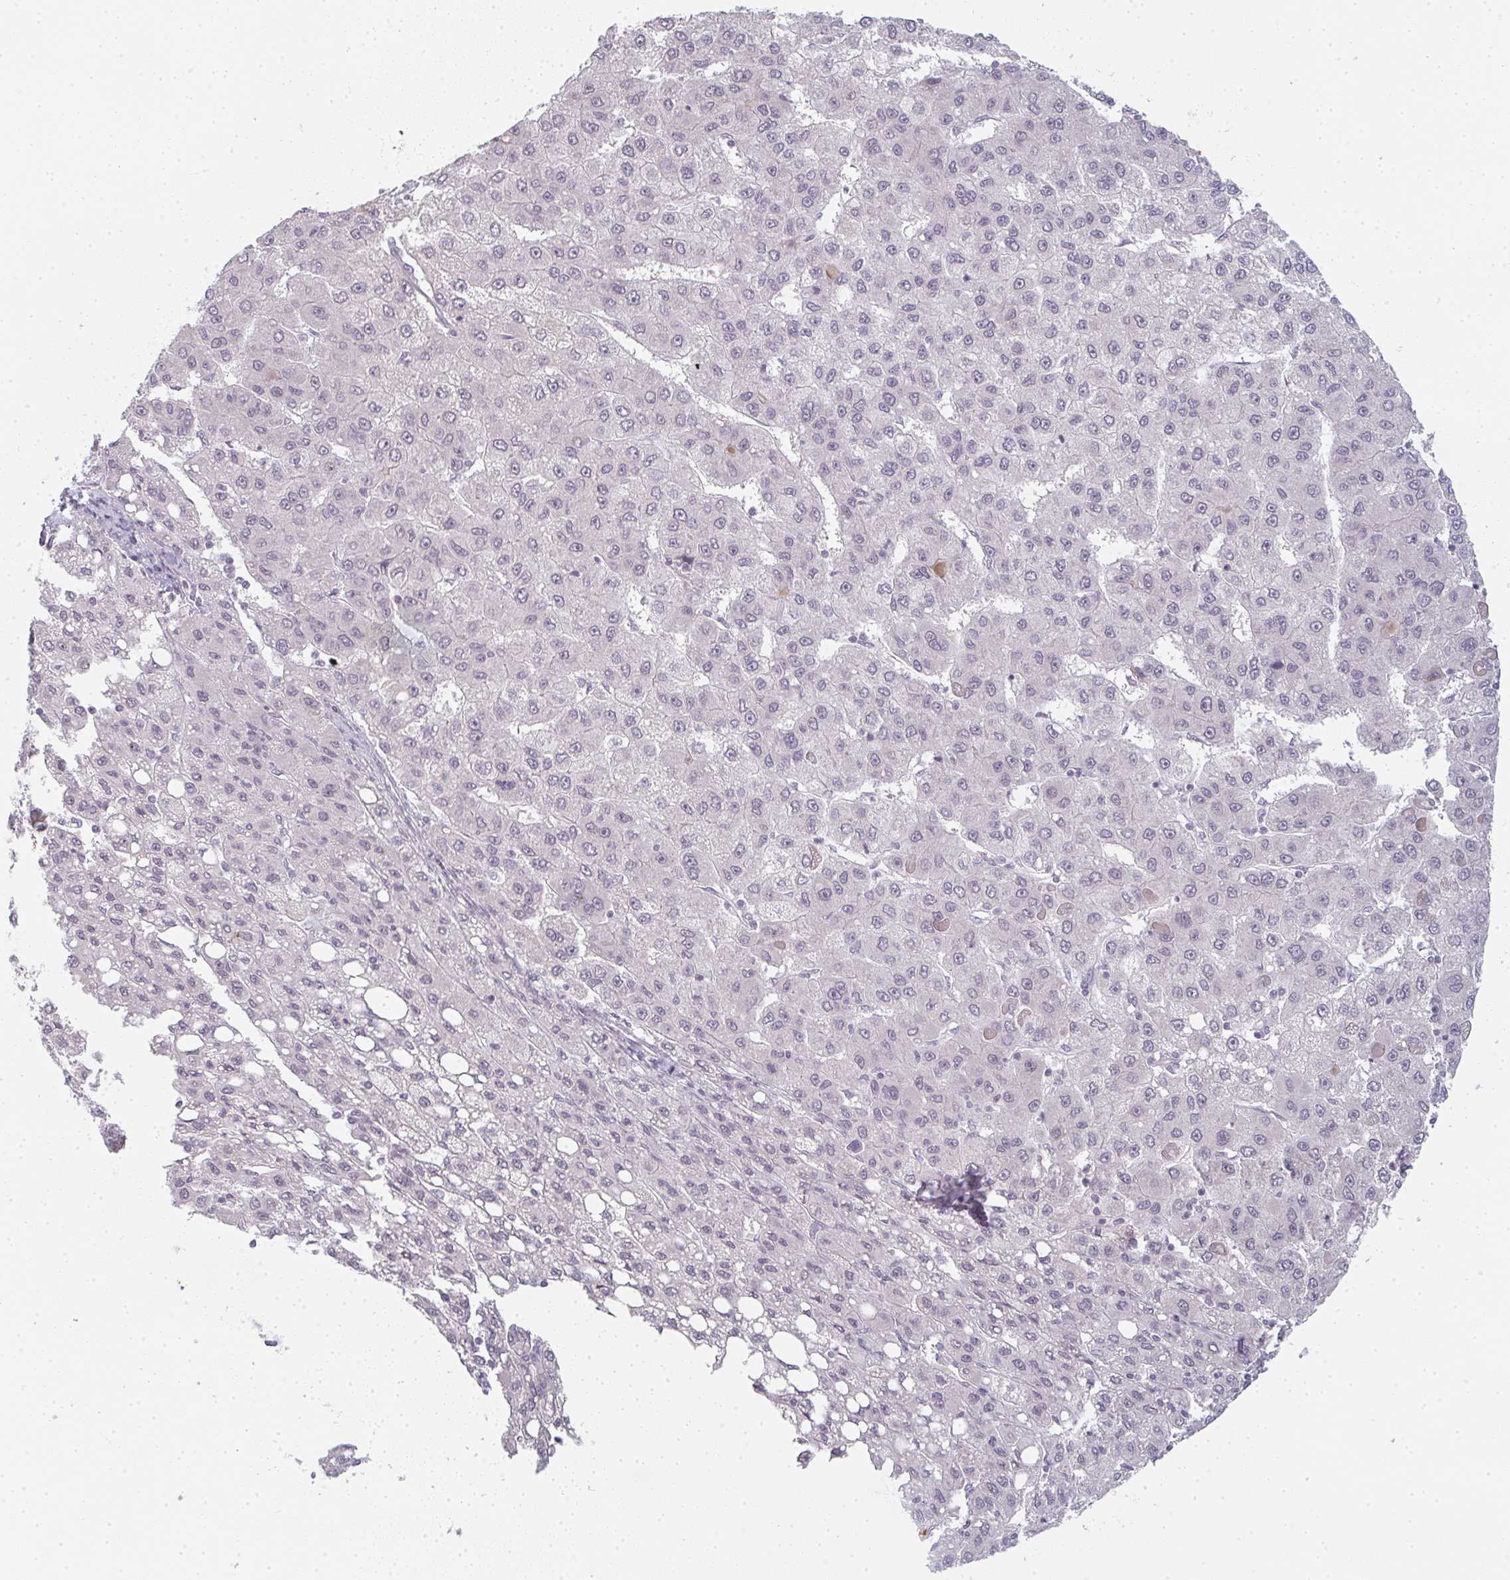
{"staining": {"intensity": "negative", "quantity": "none", "location": "none"}, "tissue": "liver cancer", "cell_type": "Tumor cells", "image_type": "cancer", "snomed": [{"axis": "morphology", "description": "Carcinoma, Hepatocellular, NOS"}, {"axis": "topography", "description": "Liver"}], "caption": "An immunohistochemistry (IHC) histopathology image of liver hepatocellular carcinoma is shown. There is no staining in tumor cells of liver hepatocellular carcinoma. (Immunohistochemistry (ihc), brightfield microscopy, high magnification).", "gene": "RBBP6", "patient": {"sex": "female", "age": 82}}